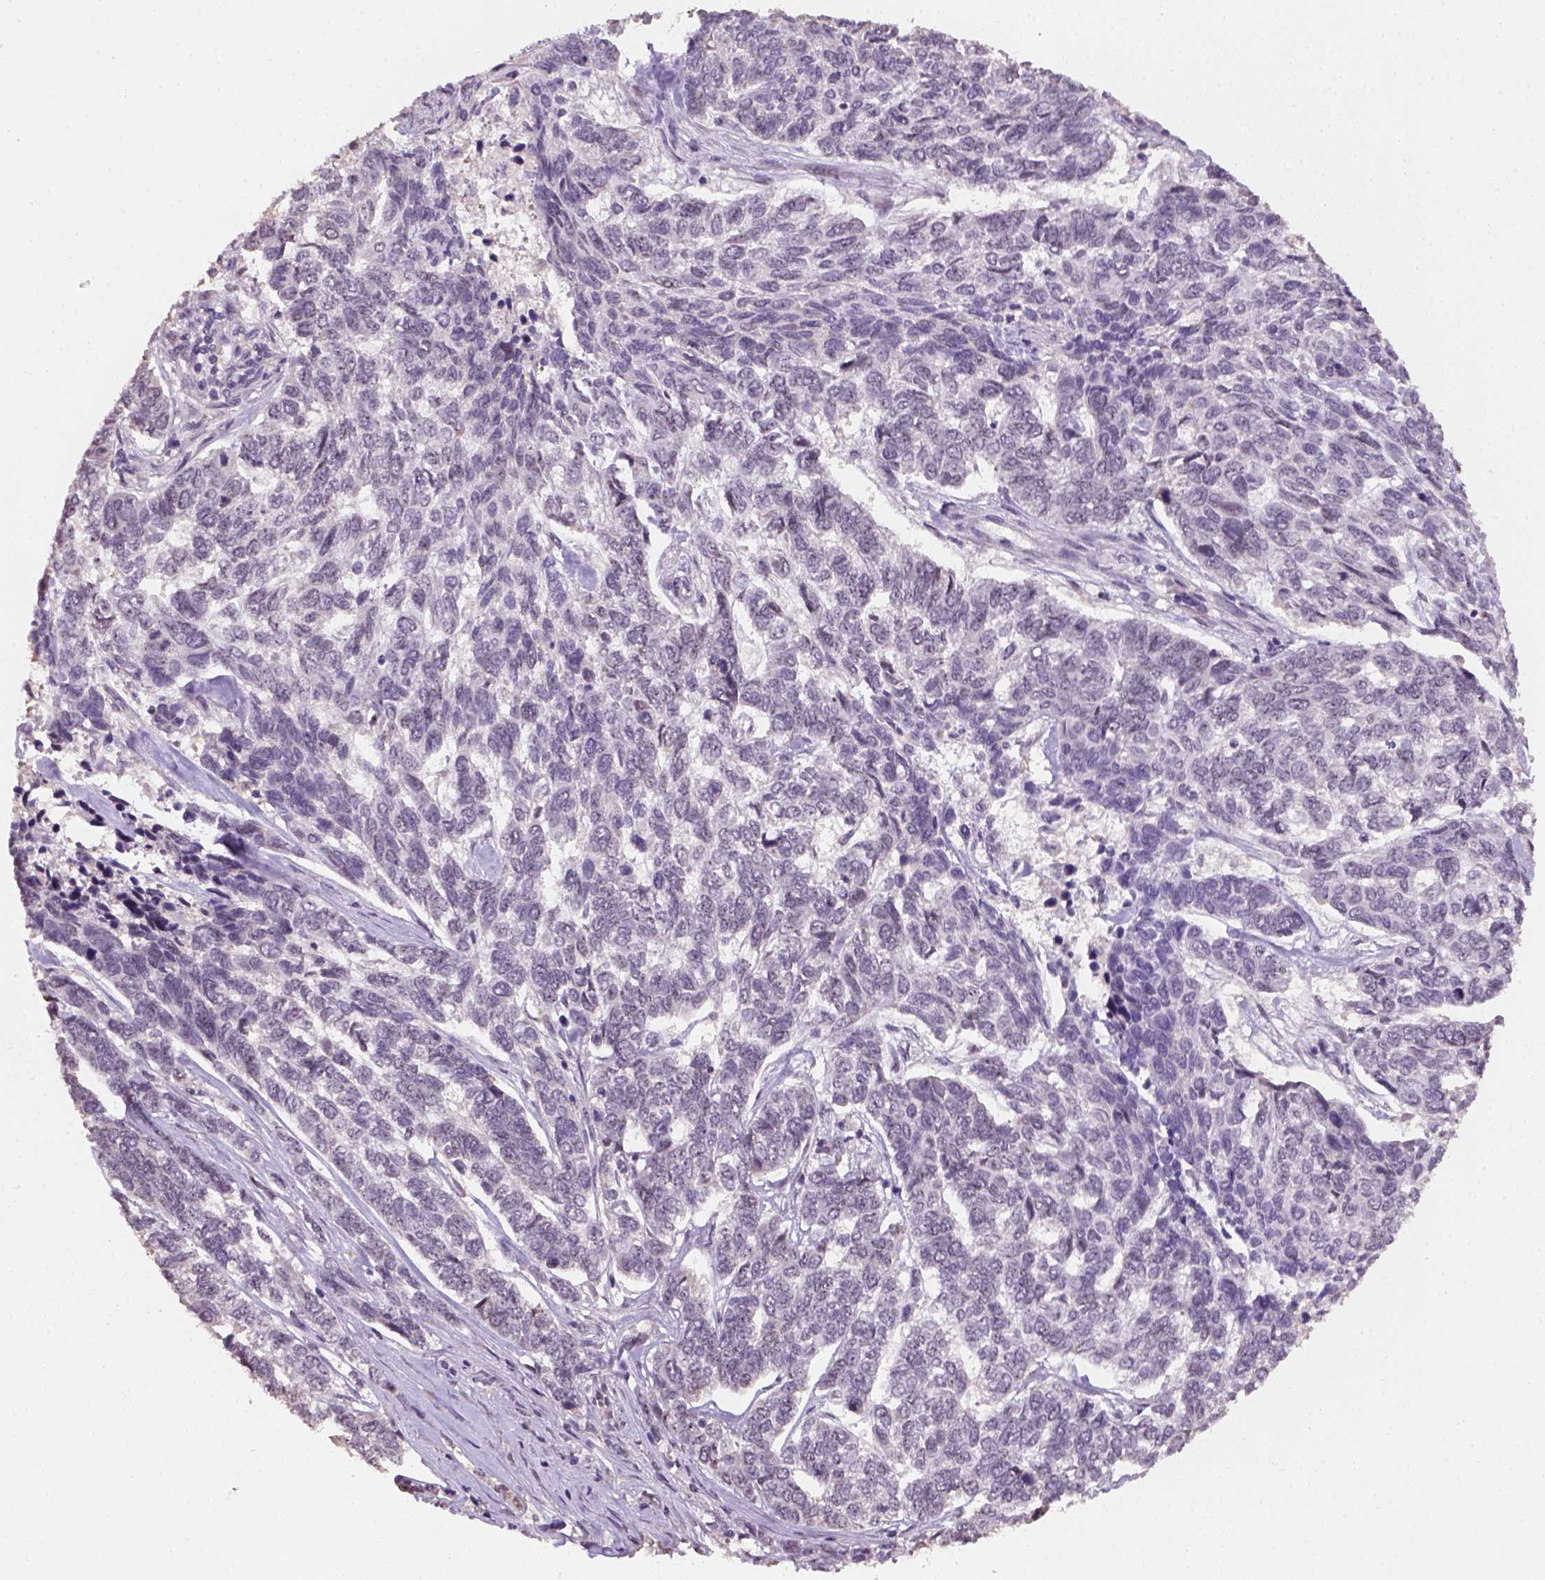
{"staining": {"intensity": "negative", "quantity": "none", "location": "none"}, "tissue": "skin cancer", "cell_type": "Tumor cells", "image_type": "cancer", "snomed": [{"axis": "morphology", "description": "Basal cell carcinoma"}, {"axis": "topography", "description": "Skin"}], "caption": "DAB immunohistochemical staining of skin basal cell carcinoma demonstrates no significant staining in tumor cells. (DAB immunohistochemistry (IHC) with hematoxylin counter stain).", "gene": "DDX50", "patient": {"sex": "female", "age": 65}}